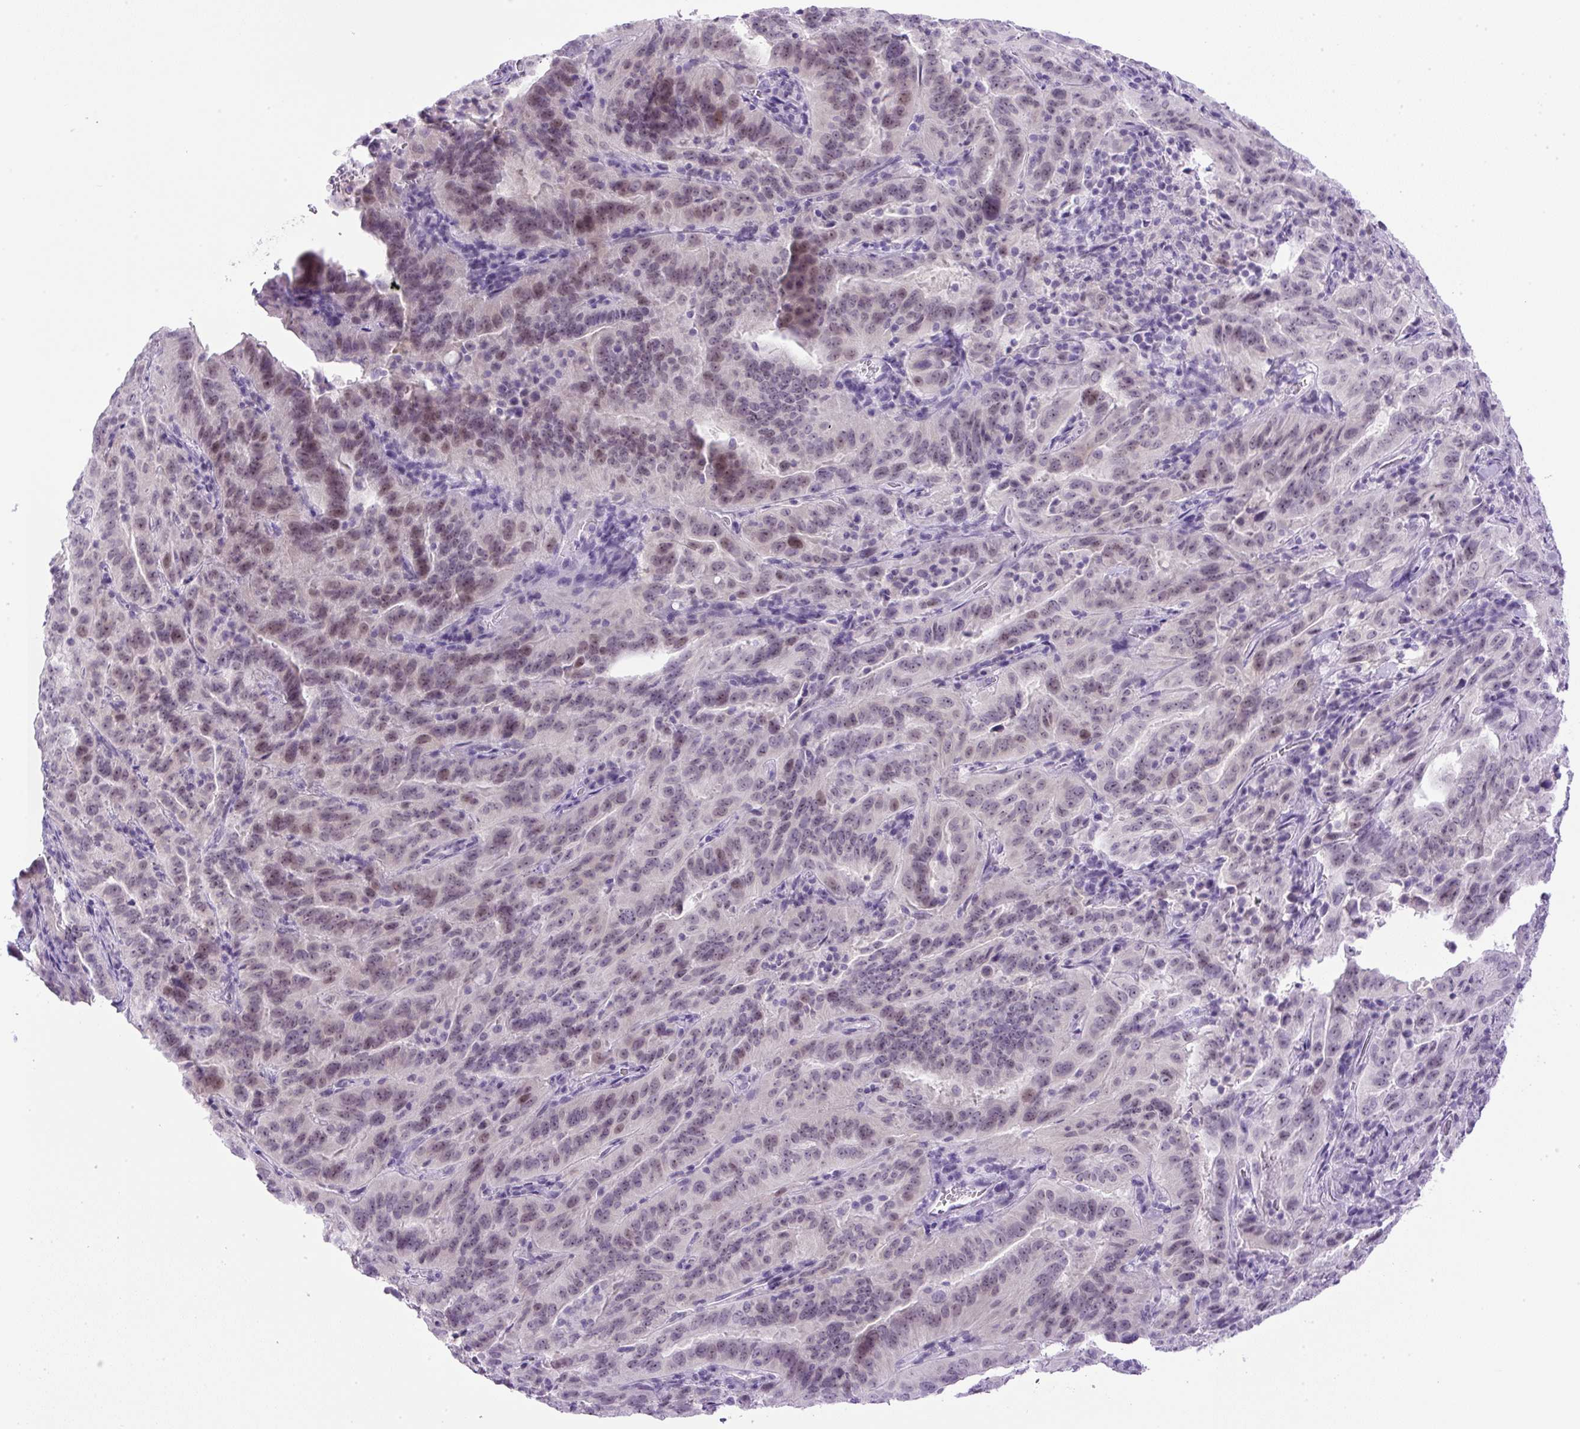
{"staining": {"intensity": "weak", "quantity": "<25%", "location": "nuclear"}, "tissue": "pancreatic cancer", "cell_type": "Tumor cells", "image_type": "cancer", "snomed": [{"axis": "morphology", "description": "Adenocarcinoma, NOS"}, {"axis": "topography", "description": "Pancreas"}], "caption": "An image of adenocarcinoma (pancreatic) stained for a protein shows no brown staining in tumor cells.", "gene": "RHBDD2", "patient": {"sex": "male", "age": 63}}